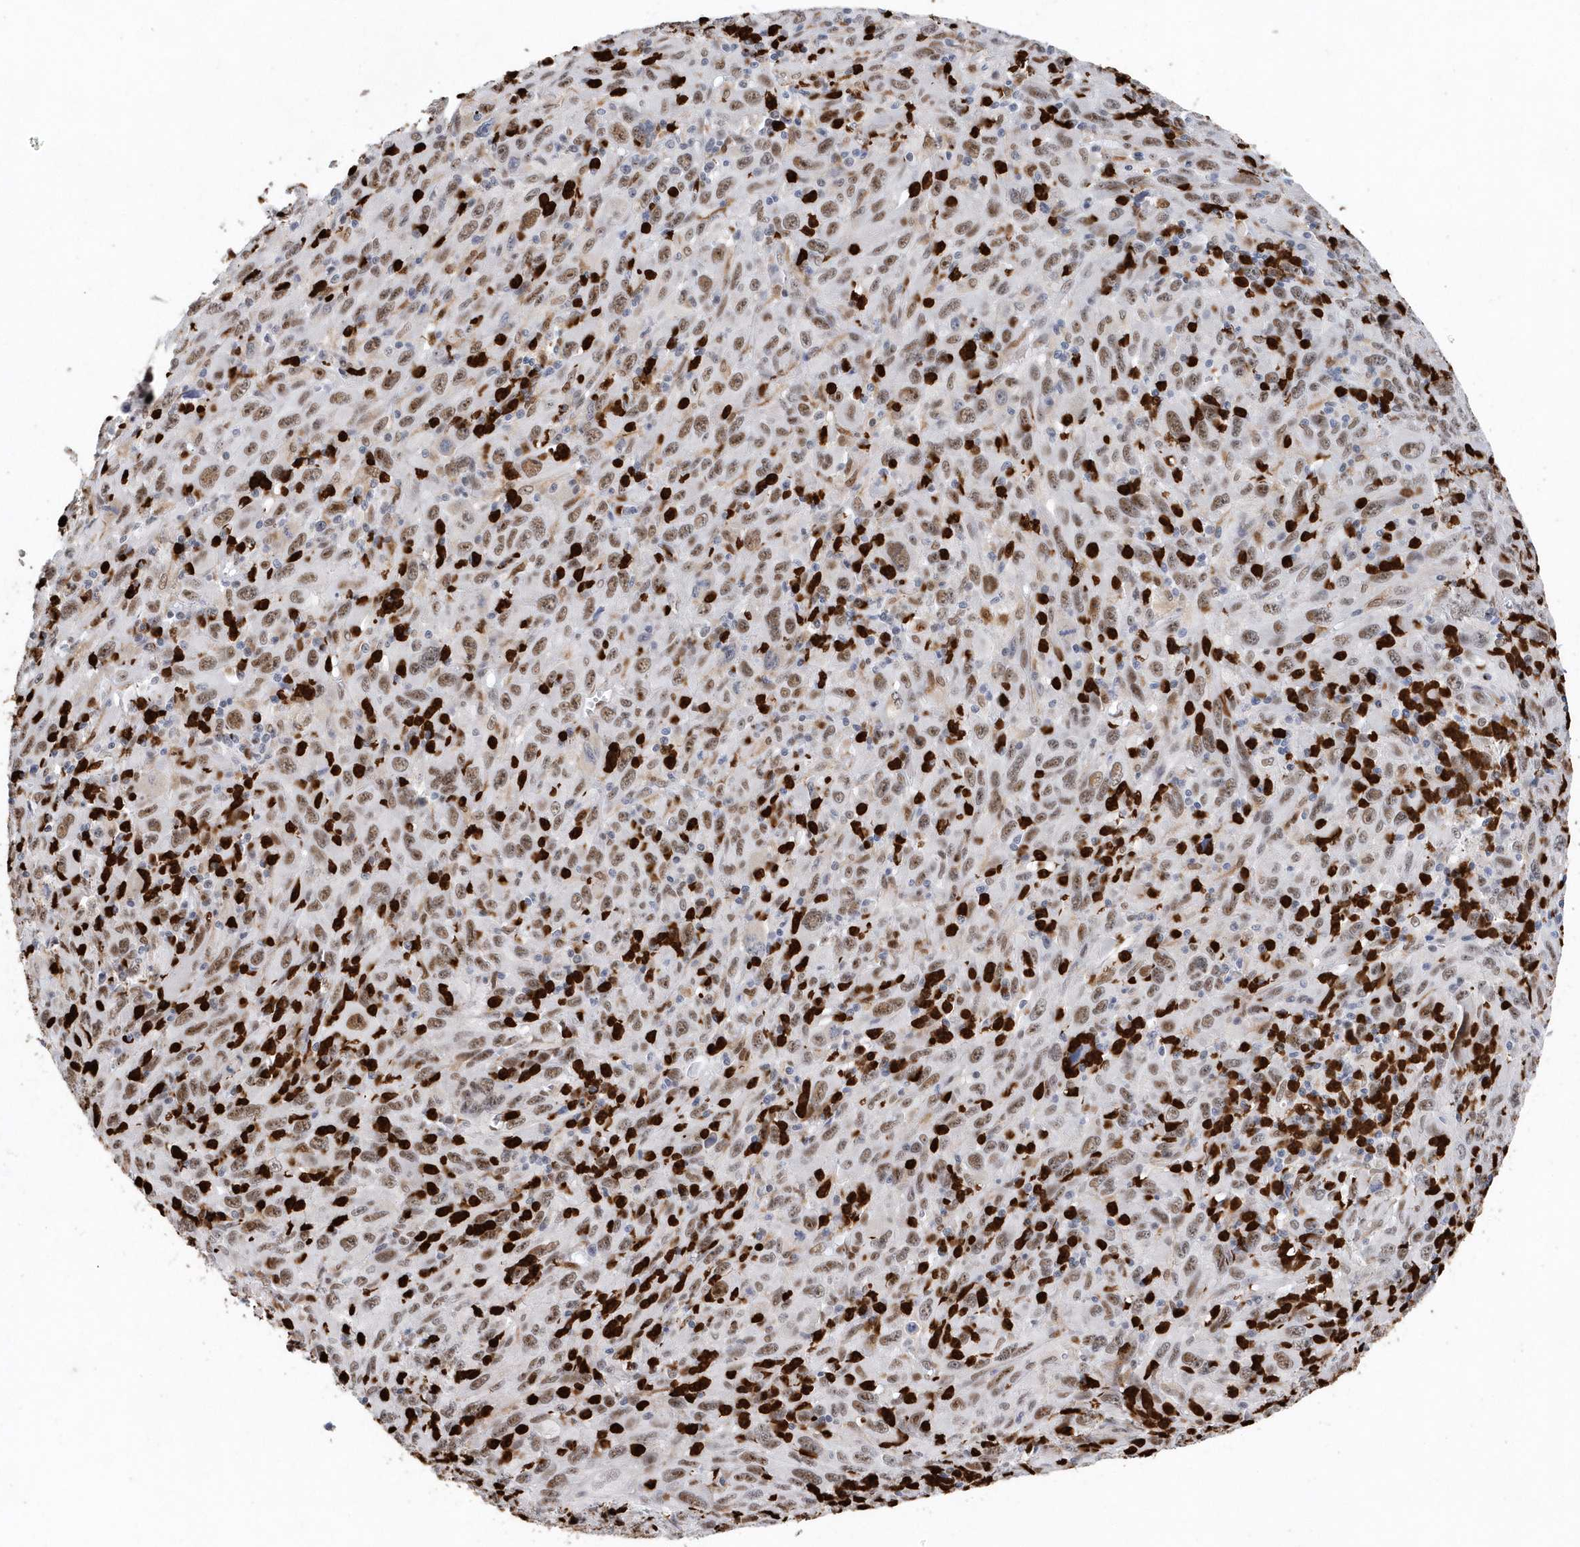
{"staining": {"intensity": "moderate", "quantity": ">75%", "location": "nuclear"}, "tissue": "melanoma", "cell_type": "Tumor cells", "image_type": "cancer", "snomed": [{"axis": "morphology", "description": "Malignant melanoma, Metastatic site"}, {"axis": "topography", "description": "Skin"}], "caption": "The image reveals staining of malignant melanoma (metastatic site), revealing moderate nuclear protein positivity (brown color) within tumor cells.", "gene": "RPP30", "patient": {"sex": "female", "age": 56}}